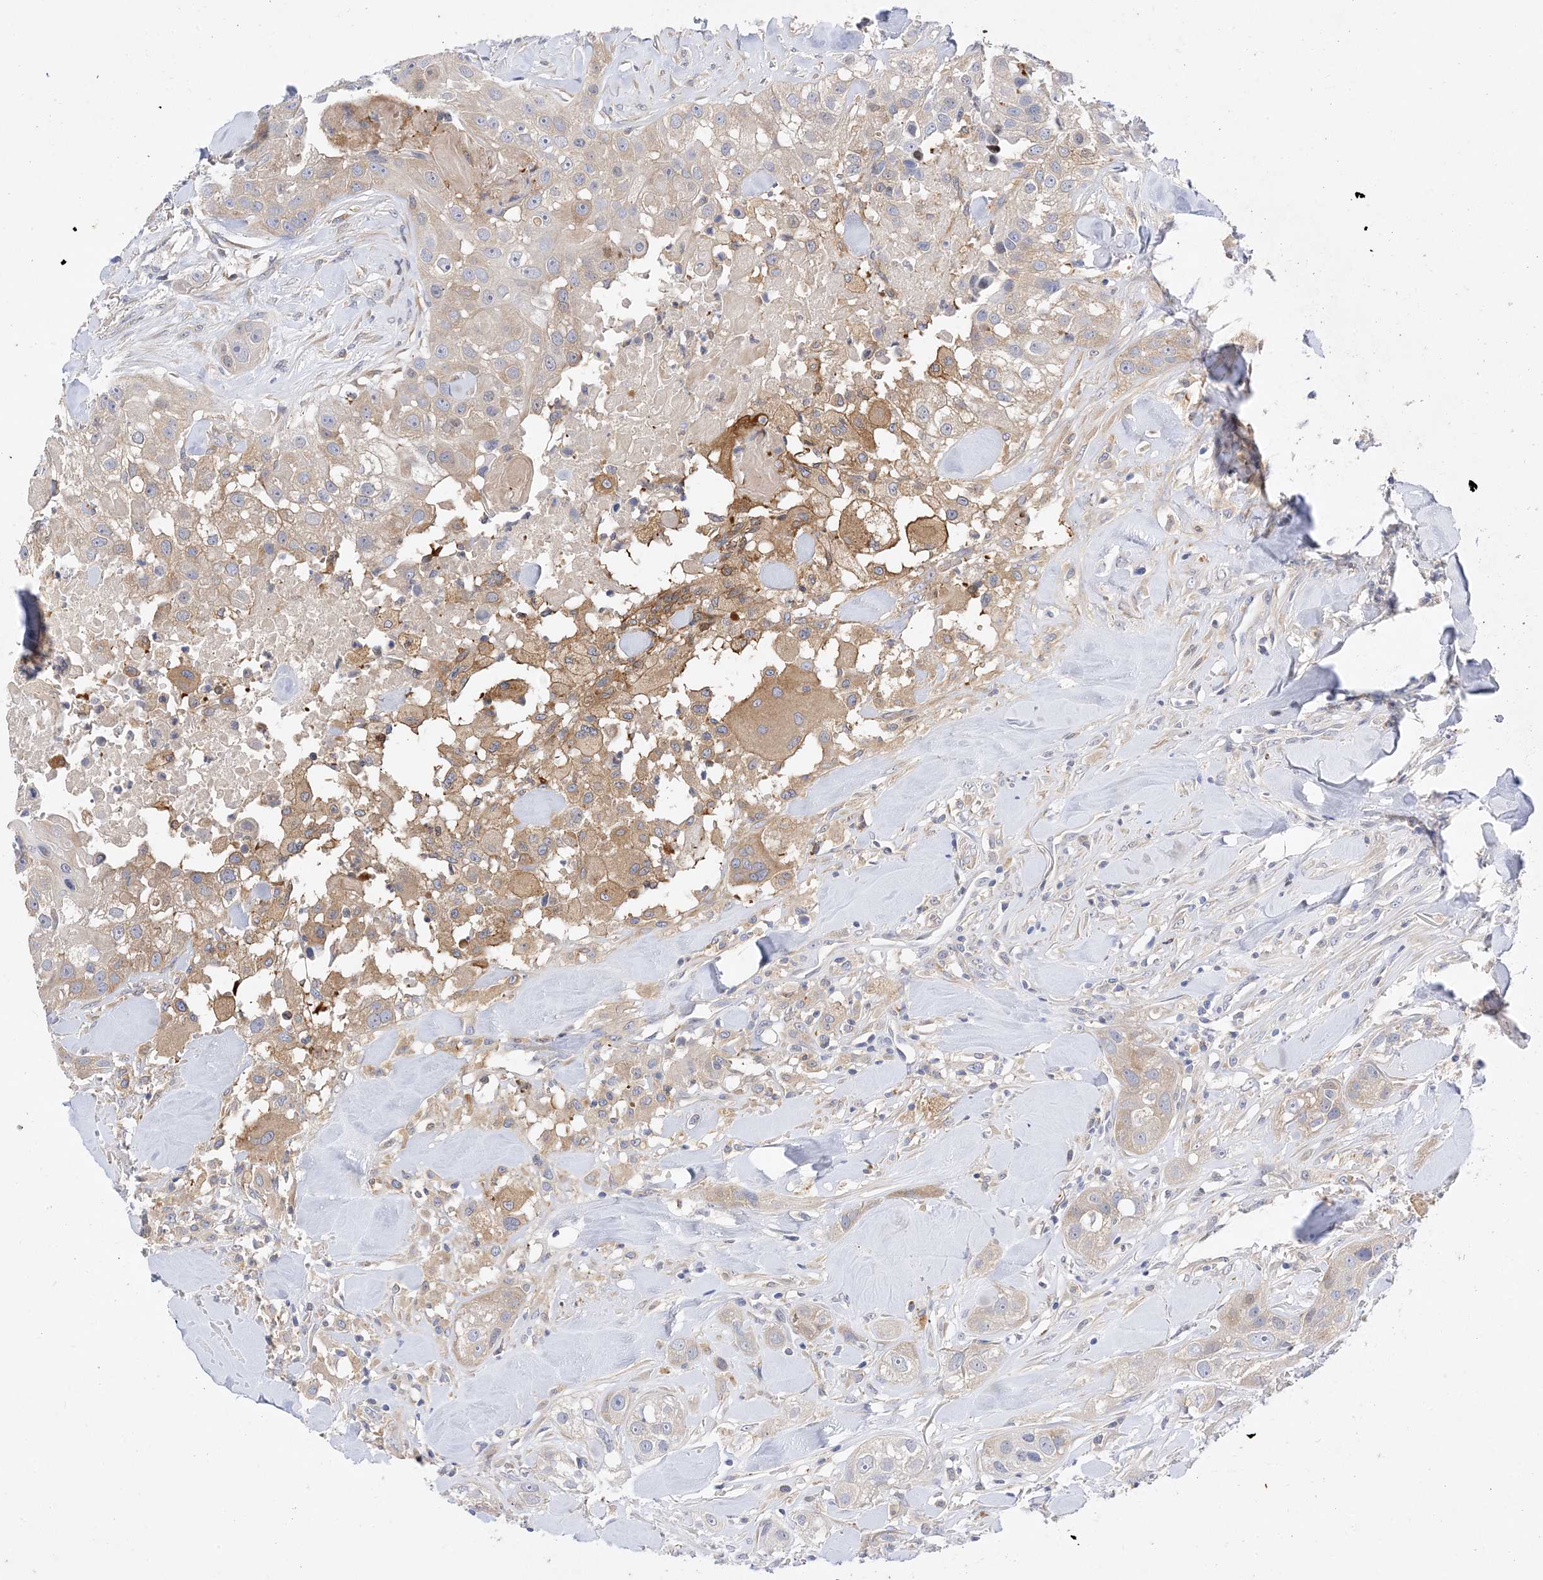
{"staining": {"intensity": "weak", "quantity": "<25%", "location": "cytoplasmic/membranous"}, "tissue": "head and neck cancer", "cell_type": "Tumor cells", "image_type": "cancer", "snomed": [{"axis": "morphology", "description": "Normal tissue, NOS"}, {"axis": "morphology", "description": "Squamous cell carcinoma, NOS"}, {"axis": "topography", "description": "Skeletal muscle"}, {"axis": "topography", "description": "Head-Neck"}], "caption": "Head and neck cancer was stained to show a protein in brown. There is no significant positivity in tumor cells.", "gene": "ARV1", "patient": {"sex": "male", "age": 51}}